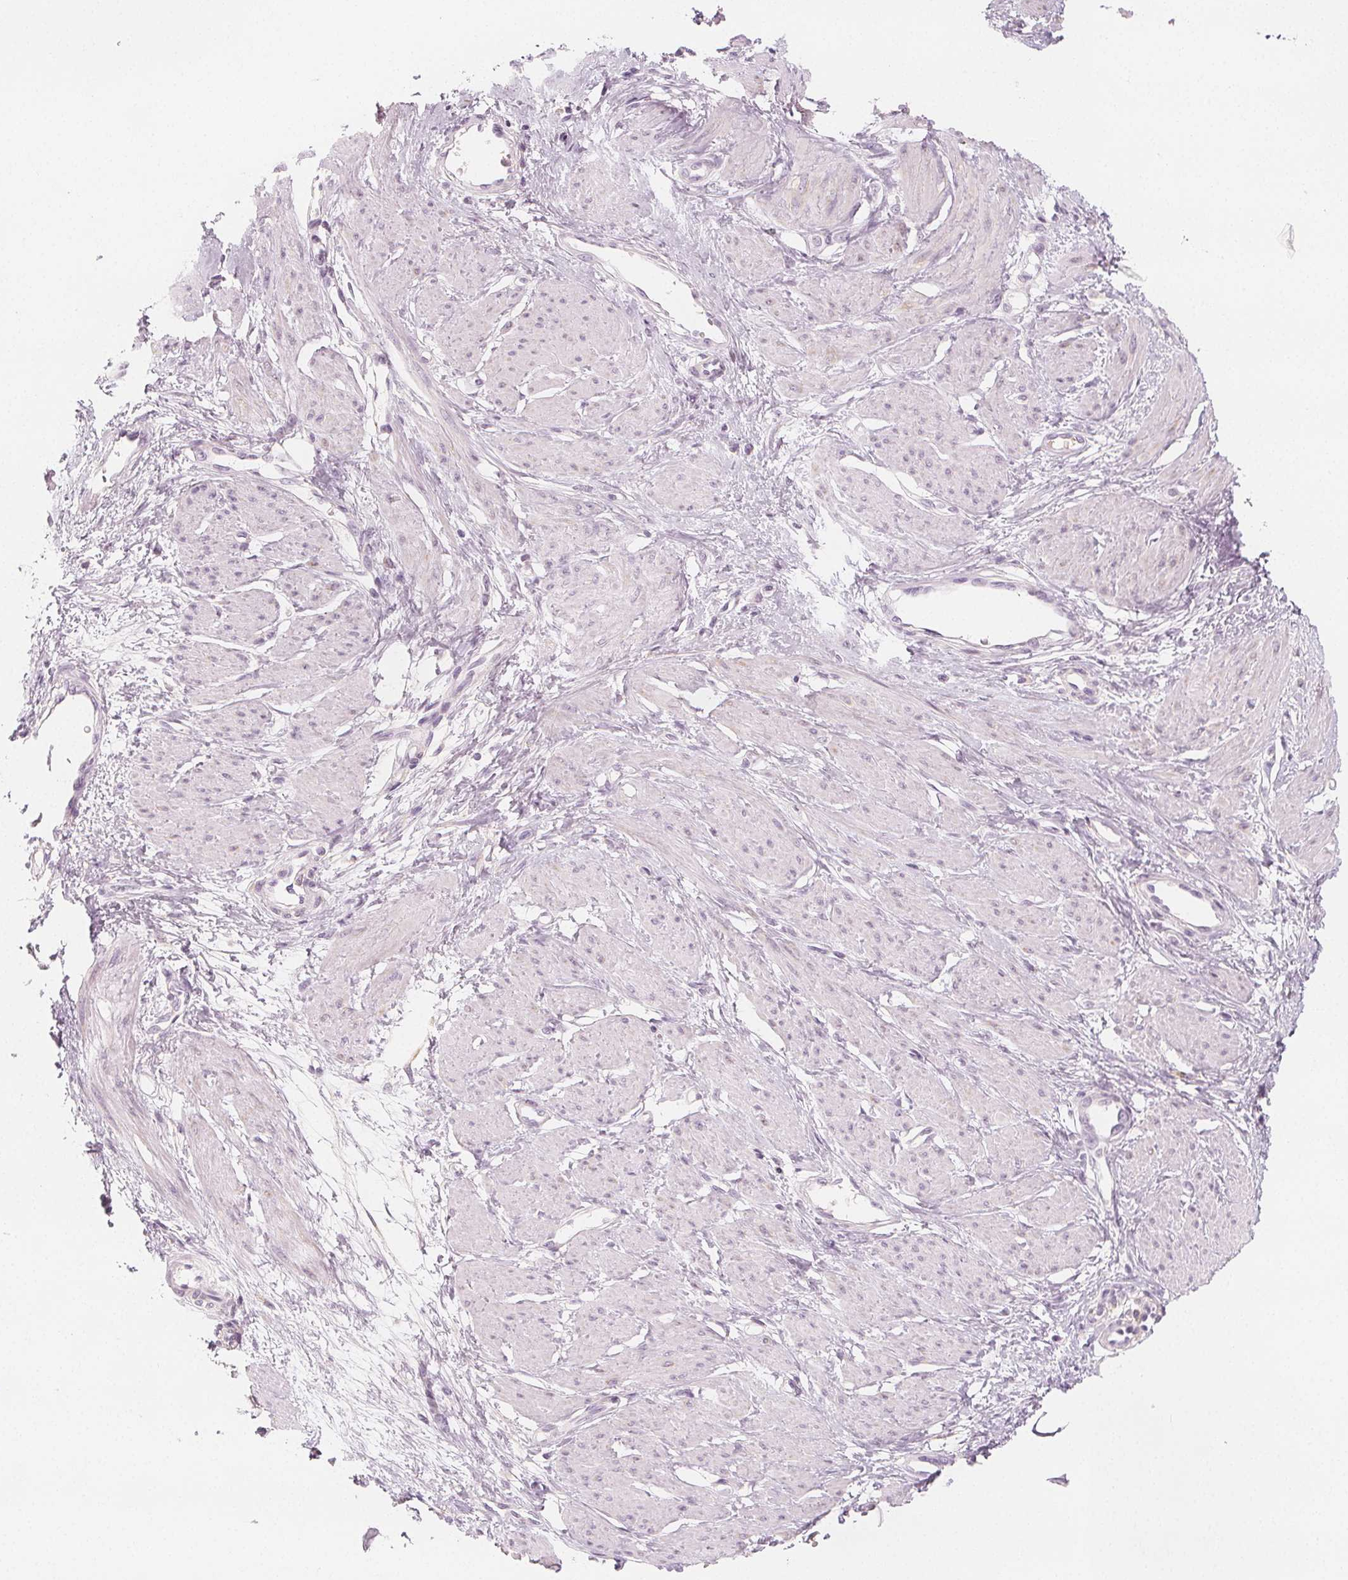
{"staining": {"intensity": "negative", "quantity": "none", "location": "none"}, "tissue": "smooth muscle", "cell_type": "Smooth muscle cells", "image_type": "normal", "snomed": [{"axis": "morphology", "description": "Normal tissue, NOS"}, {"axis": "topography", "description": "Smooth muscle"}, {"axis": "topography", "description": "Uterus"}], "caption": "Protein analysis of unremarkable smooth muscle shows no significant expression in smooth muscle cells. Brightfield microscopy of IHC stained with DAB (brown) and hematoxylin (blue), captured at high magnification.", "gene": "MAP1A", "patient": {"sex": "female", "age": 39}}